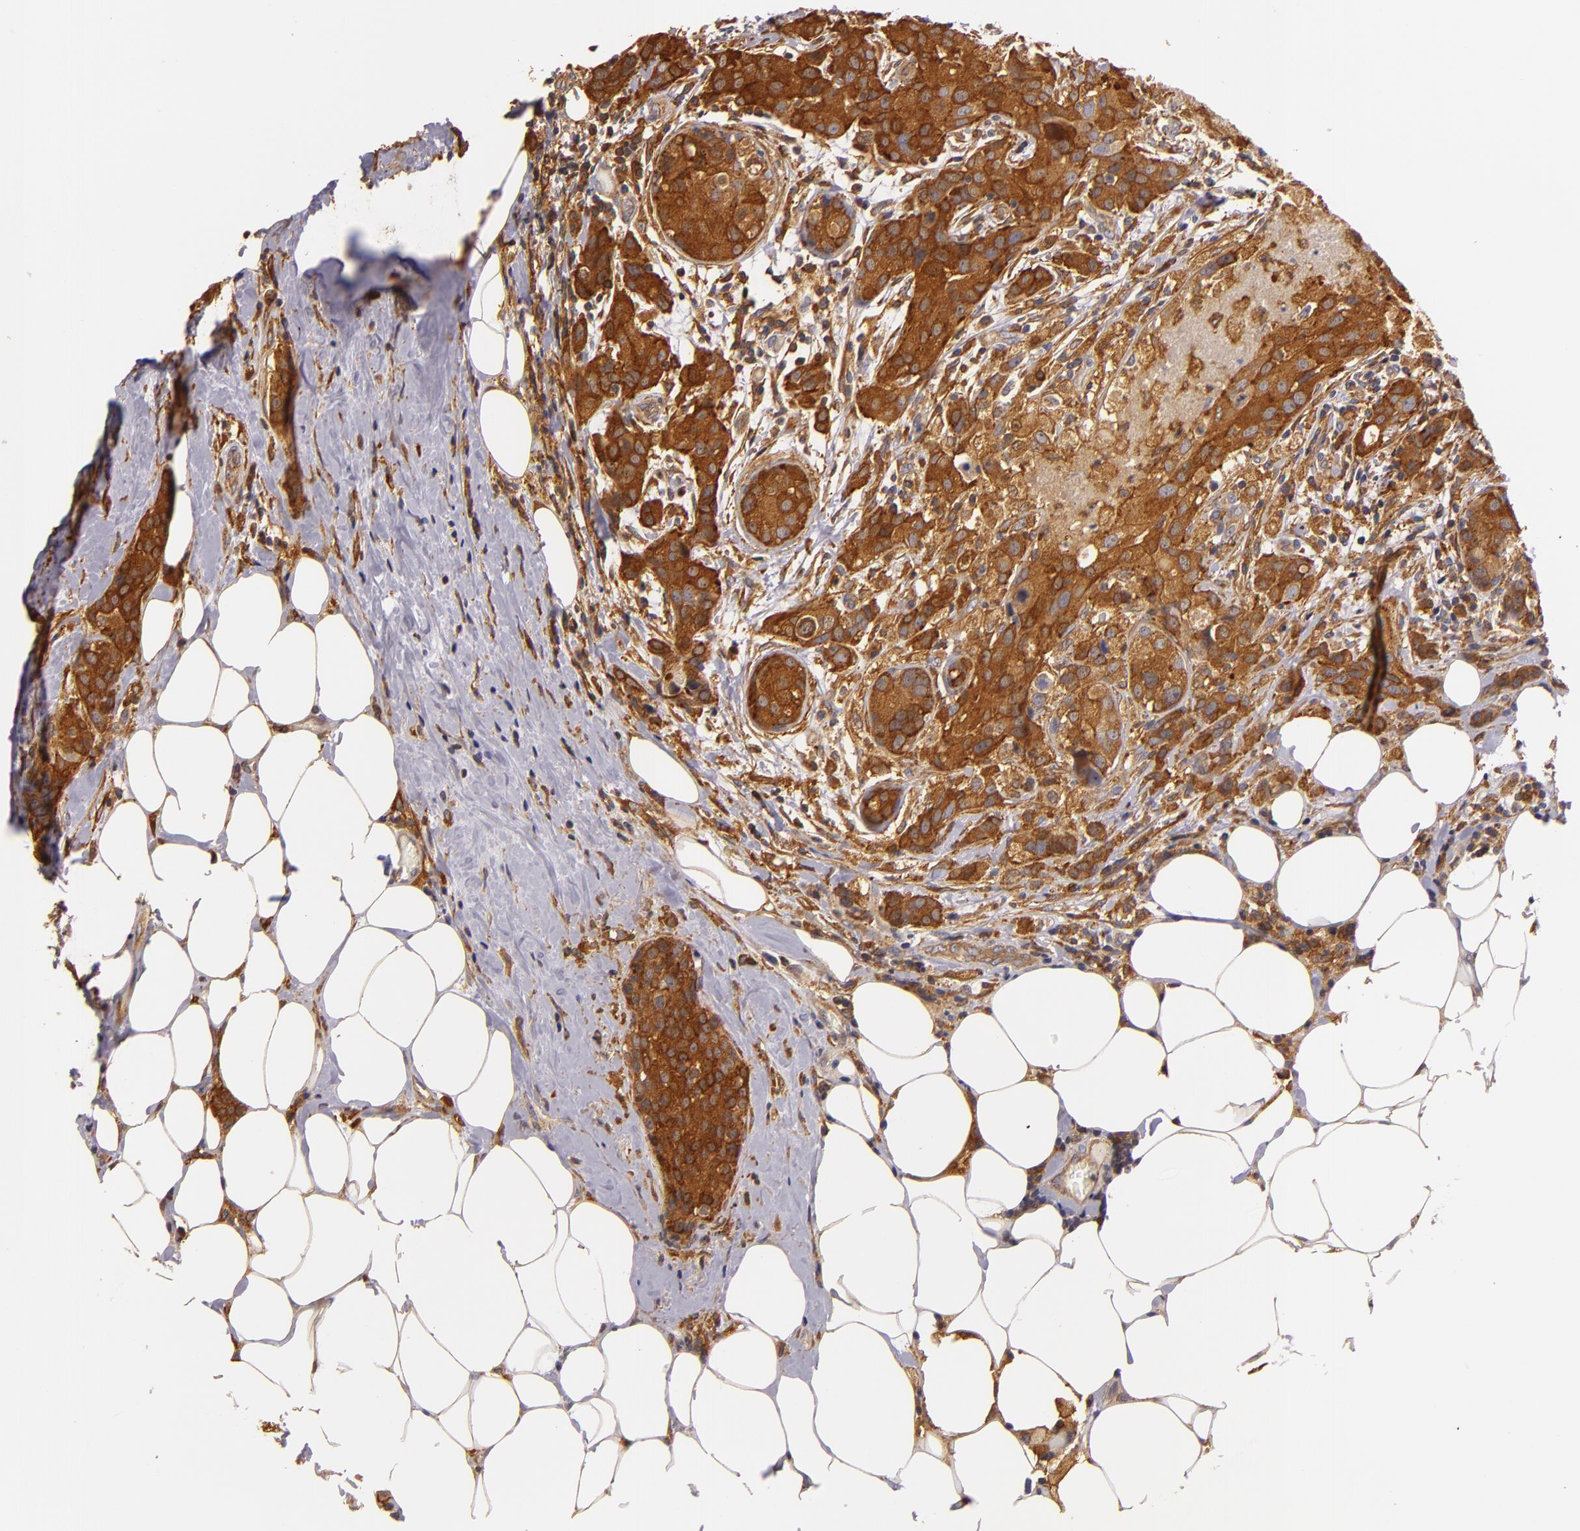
{"staining": {"intensity": "strong", "quantity": ">75%", "location": "cytoplasmic/membranous"}, "tissue": "breast cancer", "cell_type": "Tumor cells", "image_type": "cancer", "snomed": [{"axis": "morphology", "description": "Duct carcinoma"}, {"axis": "topography", "description": "Breast"}], "caption": "Invasive ductal carcinoma (breast) stained with a protein marker shows strong staining in tumor cells.", "gene": "TOM1", "patient": {"sex": "female", "age": 45}}